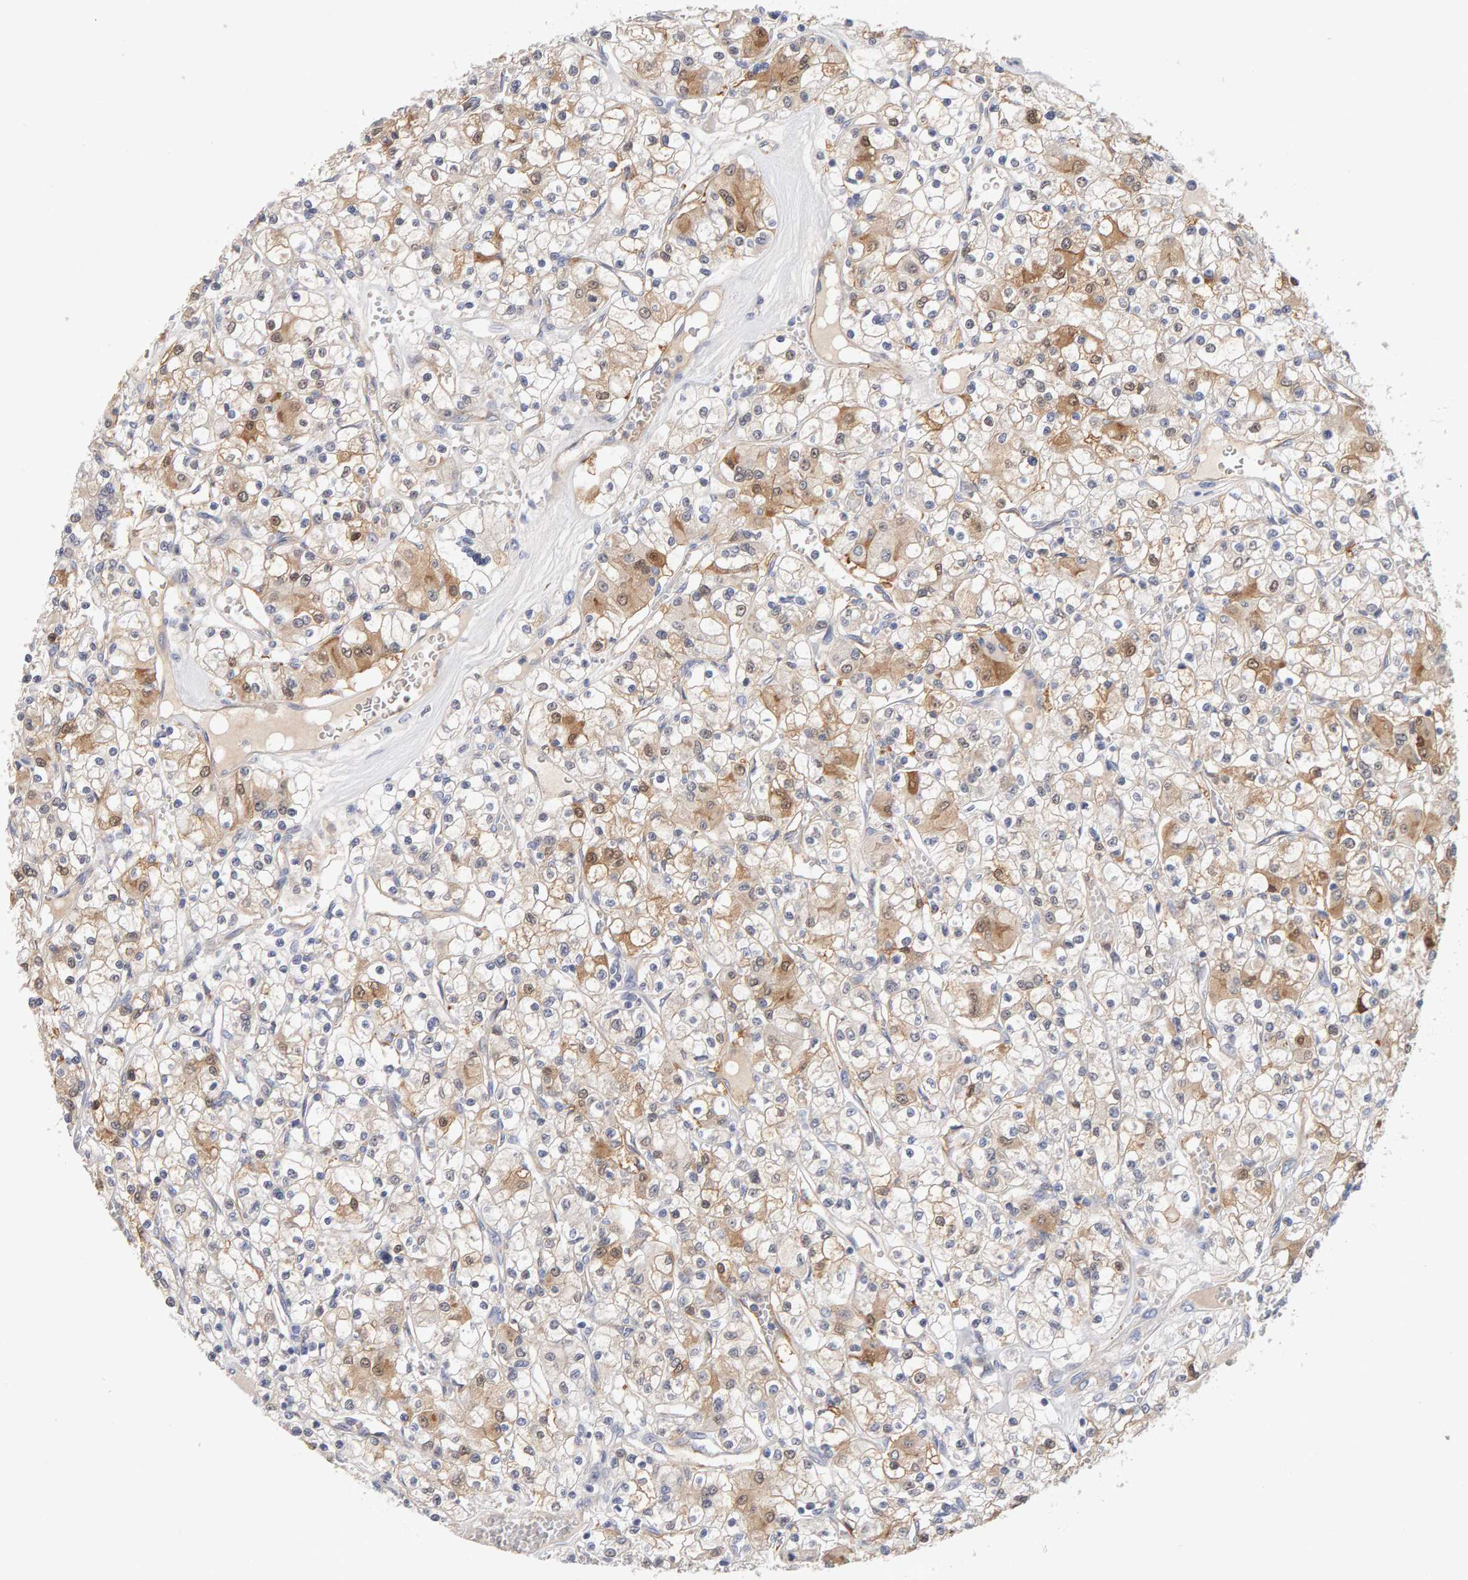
{"staining": {"intensity": "moderate", "quantity": "25%-75%", "location": "cytoplasmic/membranous"}, "tissue": "renal cancer", "cell_type": "Tumor cells", "image_type": "cancer", "snomed": [{"axis": "morphology", "description": "Adenocarcinoma, NOS"}, {"axis": "topography", "description": "Kidney"}], "caption": "This micrograph reveals renal cancer stained with IHC to label a protein in brown. The cytoplasmic/membranous of tumor cells show moderate positivity for the protein. Nuclei are counter-stained blue.", "gene": "METRNL", "patient": {"sex": "female", "age": 59}}